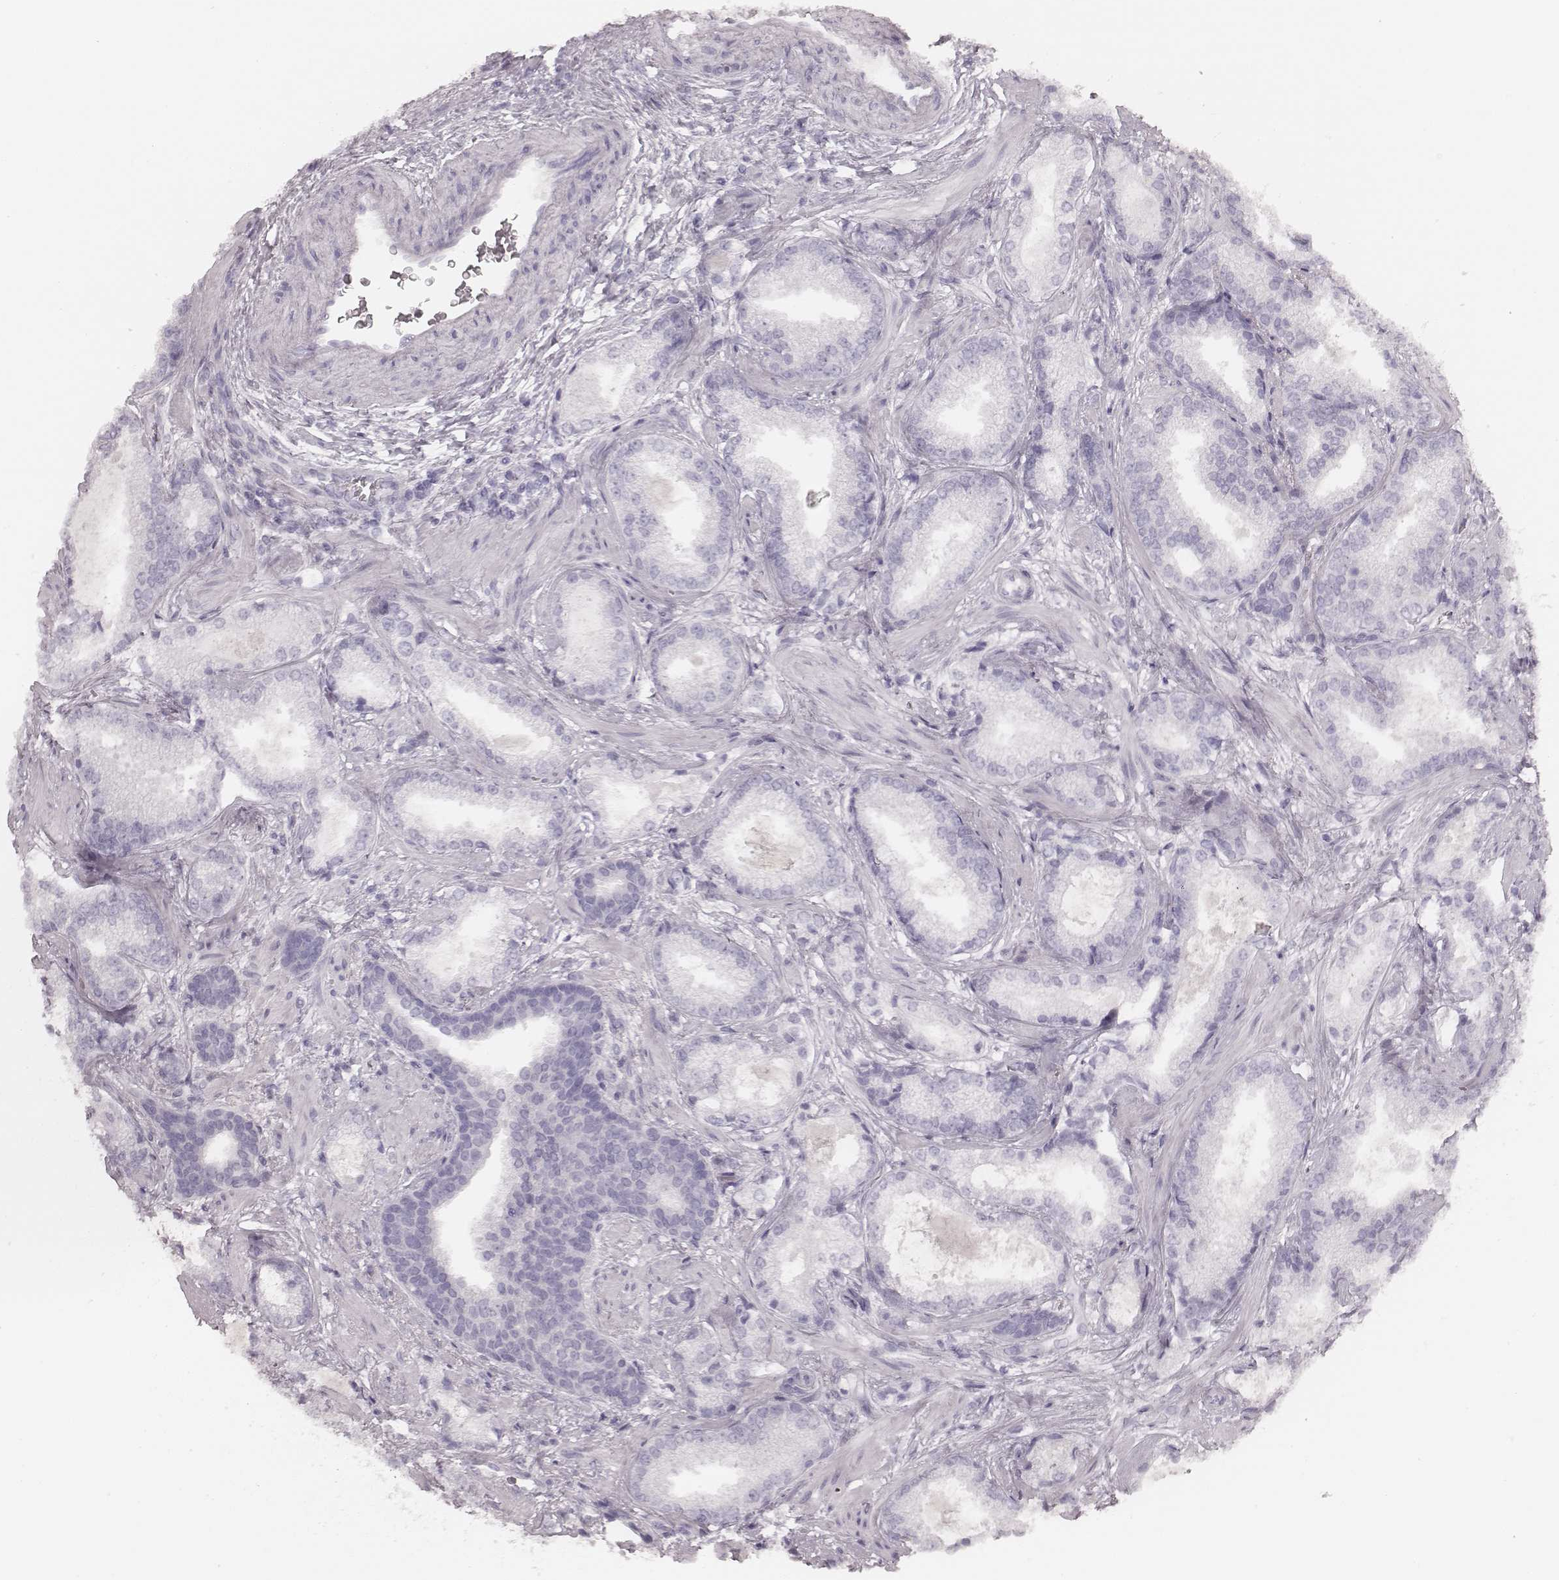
{"staining": {"intensity": "negative", "quantity": "none", "location": "none"}, "tissue": "prostate cancer", "cell_type": "Tumor cells", "image_type": "cancer", "snomed": [{"axis": "morphology", "description": "Adenocarcinoma, Low grade"}, {"axis": "topography", "description": "Prostate"}], "caption": "This is an immunohistochemistry image of human prostate cancer. There is no staining in tumor cells.", "gene": "KRT34", "patient": {"sex": "male", "age": 56}}